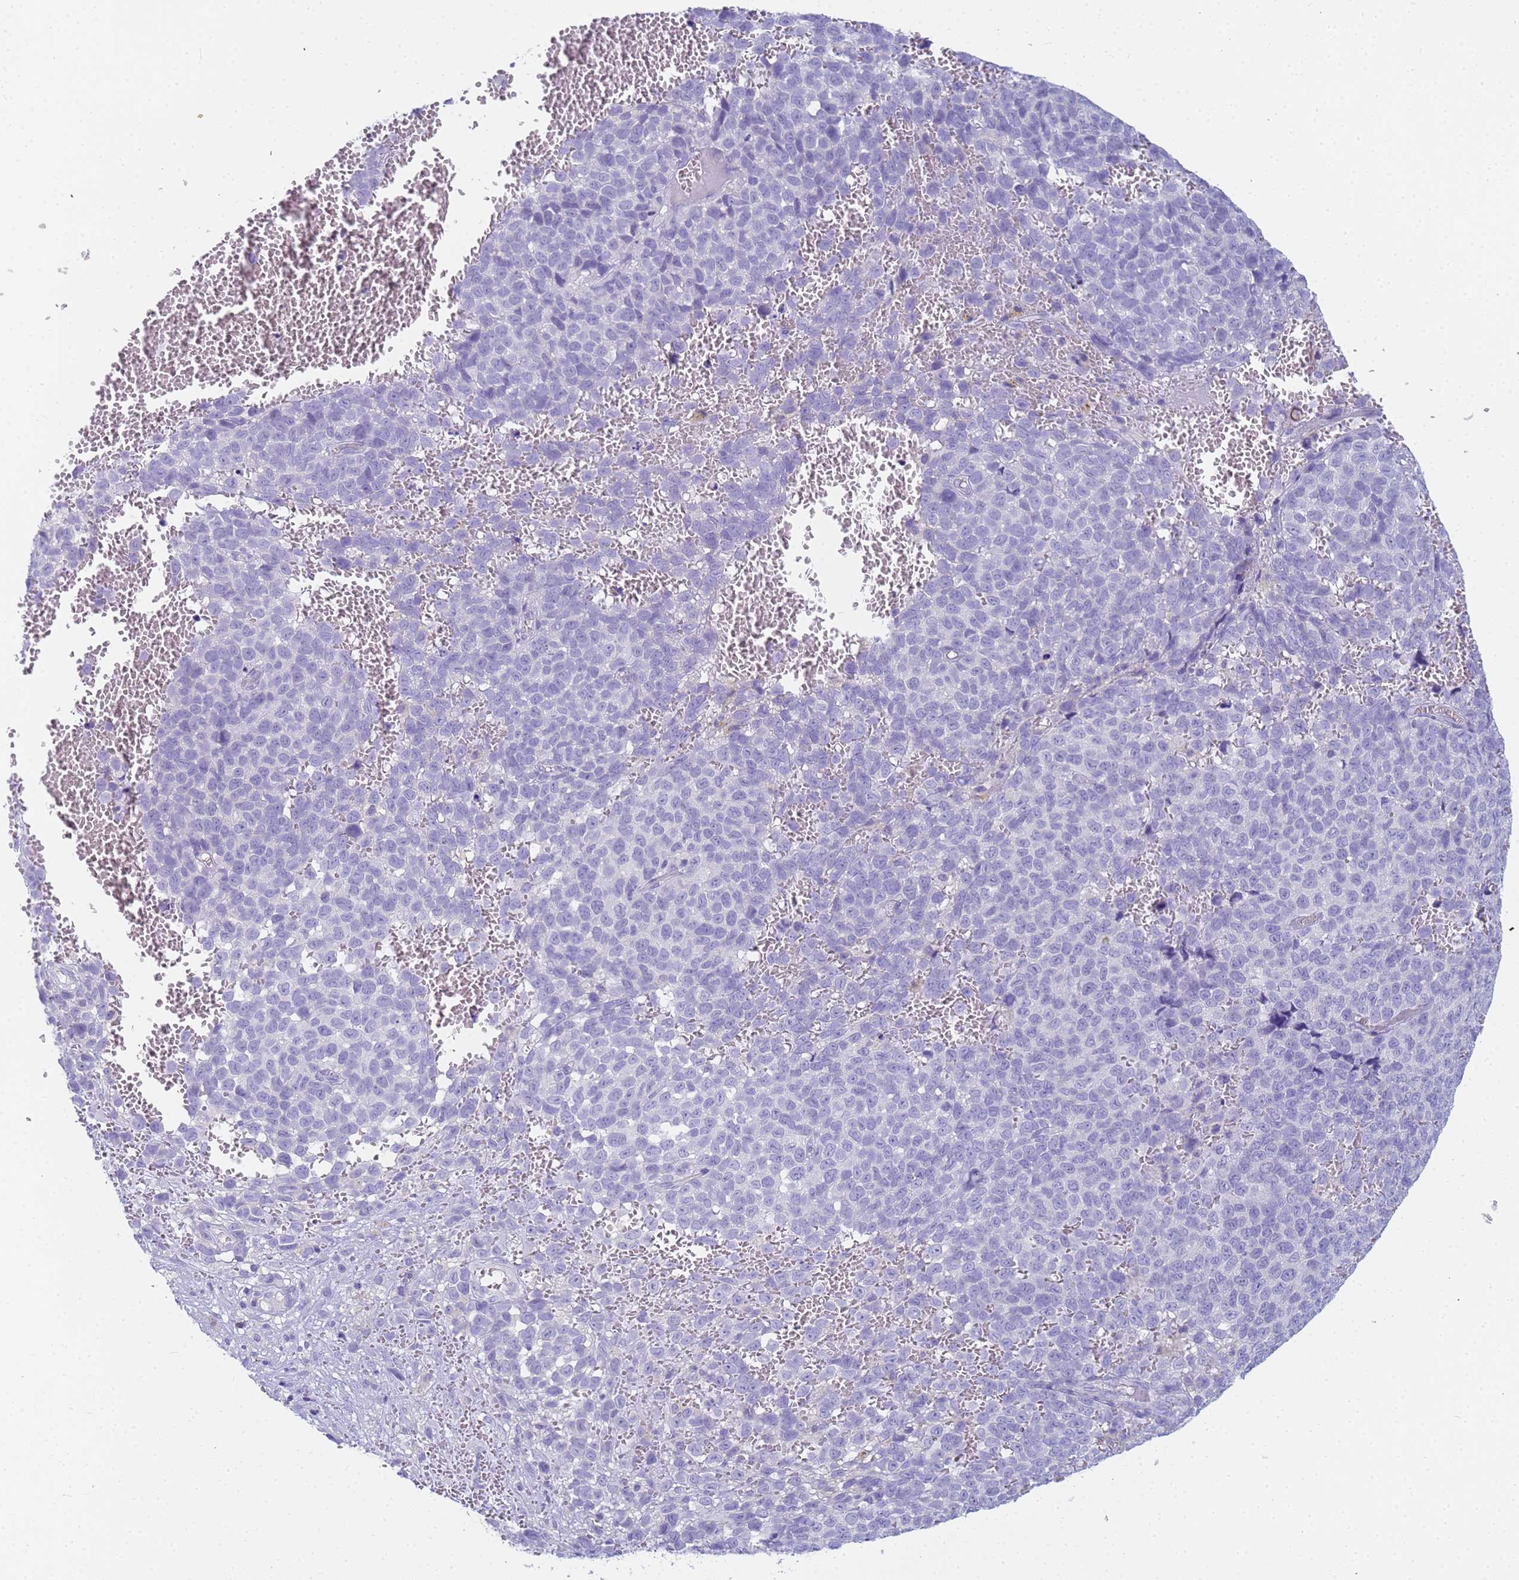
{"staining": {"intensity": "negative", "quantity": "none", "location": "none"}, "tissue": "melanoma", "cell_type": "Tumor cells", "image_type": "cancer", "snomed": [{"axis": "morphology", "description": "Malignant melanoma, NOS"}, {"axis": "topography", "description": "Nose, NOS"}], "caption": "An immunohistochemistry (IHC) micrograph of melanoma is shown. There is no staining in tumor cells of melanoma. The staining was performed using DAB (3,3'-diaminobenzidine) to visualize the protein expression in brown, while the nuclei were stained in blue with hematoxylin (Magnification: 20x).", "gene": "RNASE2", "patient": {"sex": "female", "age": 48}}